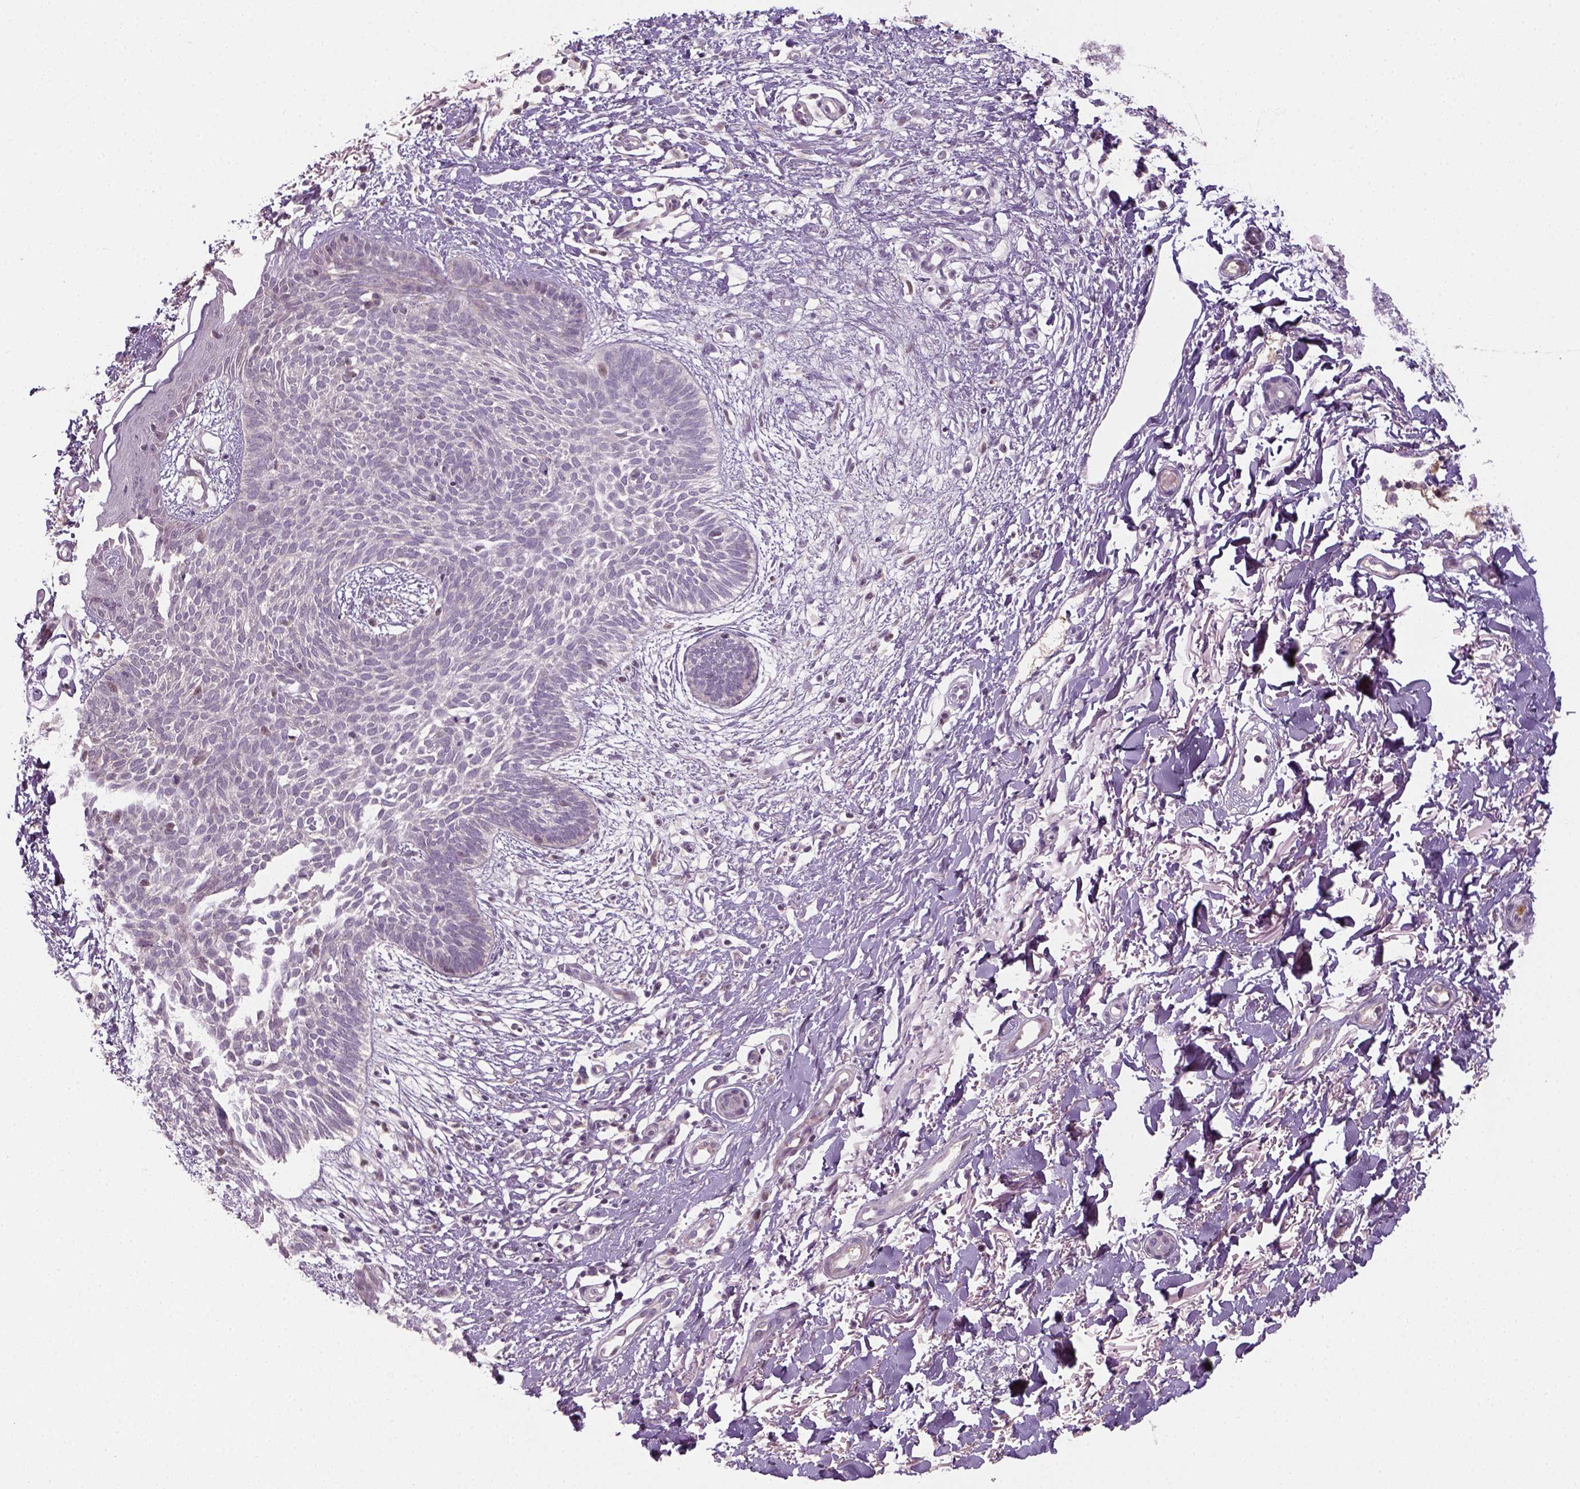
{"staining": {"intensity": "negative", "quantity": "none", "location": "none"}, "tissue": "skin cancer", "cell_type": "Tumor cells", "image_type": "cancer", "snomed": [{"axis": "morphology", "description": "Basal cell carcinoma"}, {"axis": "topography", "description": "Skin"}], "caption": "This is an immunohistochemistry (IHC) histopathology image of human skin cancer (basal cell carcinoma). There is no positivity in tumor cells.", "gene": "GFI1B", "patient": {"sex": "female", "age": 84}}